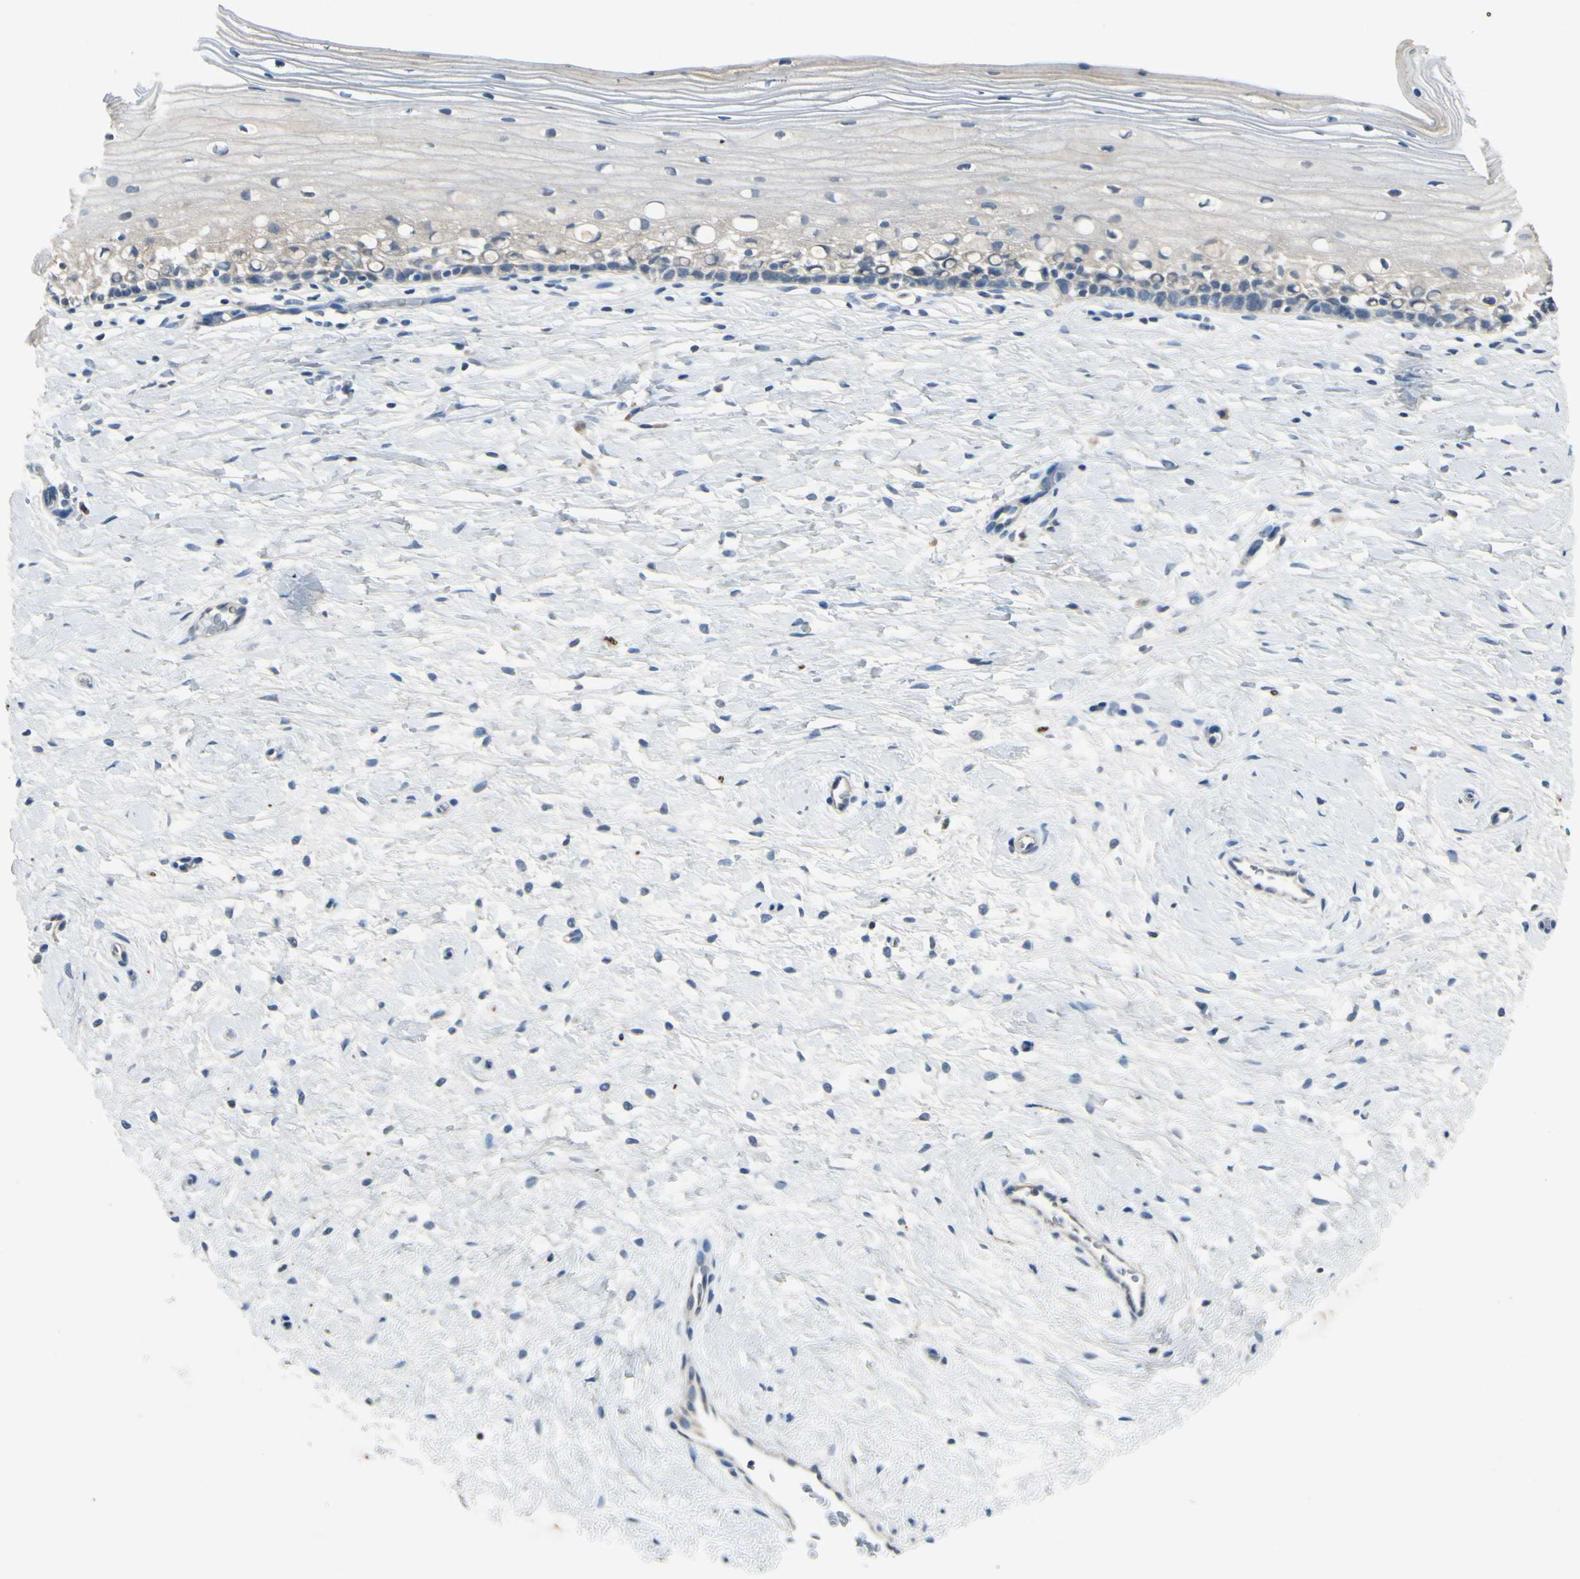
{"staining": {"intensity": "negative", "quantity": "none", "location": "none"}, "tissue": "cervix", "cell_type": "Glandular cells", "image_type": "normal", "snomed": [{"axis": "morphology", "description": "Normal tissue, NOS"}, {"axis": "topography", "description": "Cervix"}], "caption": "Immunohistochemistry (IHC) of unremarkable cervix demonstrates no positivity in glandular cells.", "gene": "SNAP91", "patient": {"sex": "female", "age": 39}}